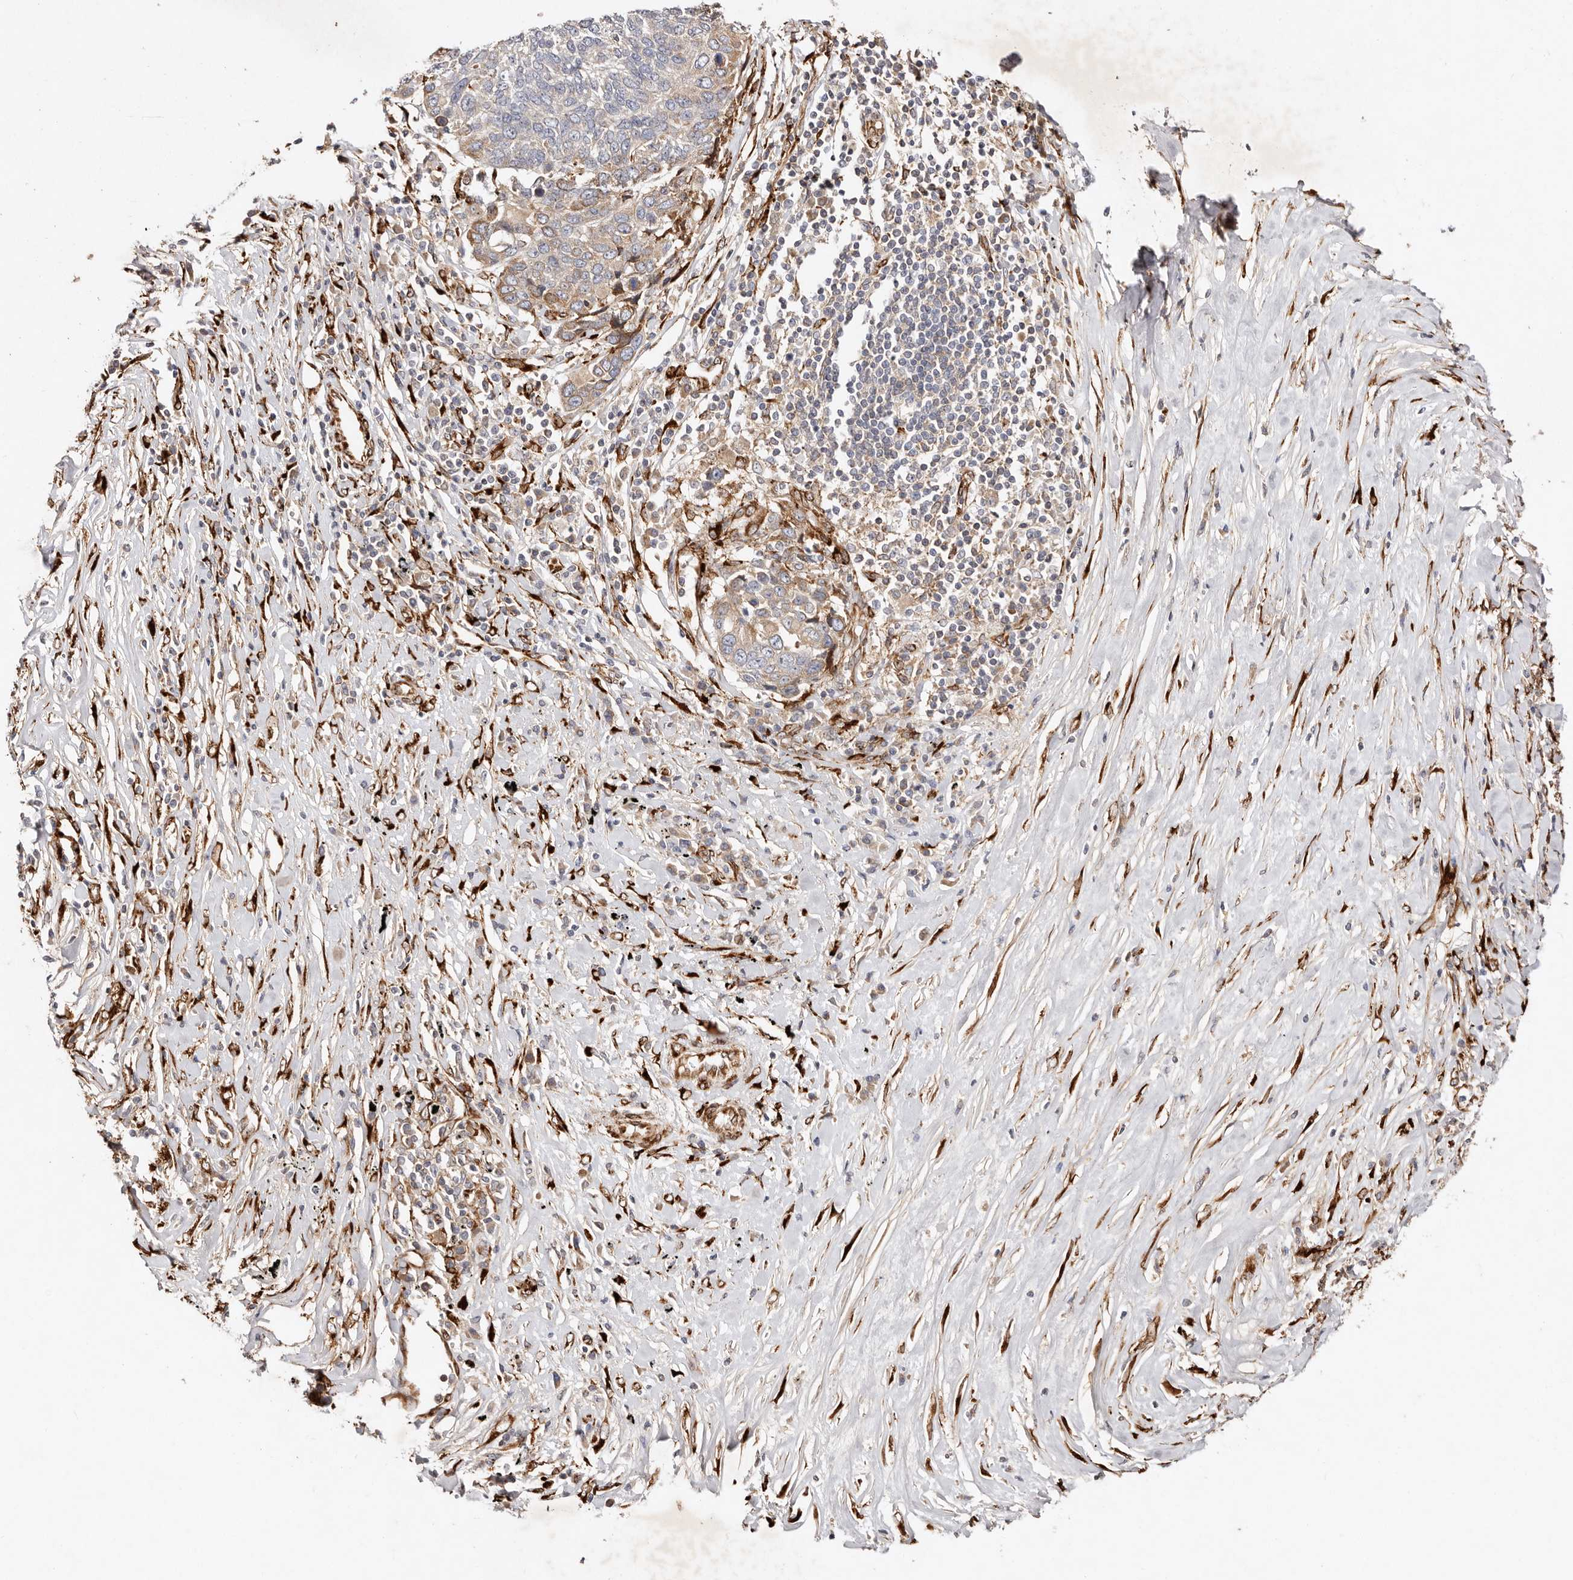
{"staining": {"intensity": "moderate", "quantity": "<25%", "location": "cytoplasmic/membranous"}, "tissue": "lung cancer", "cell_type": "Tumor cells", "image_type": "cancer", "snomed": [{"axis": "morphology", "description": "Squamous cell carcinoma, NOS"}, {"axis": "topography", "description": "Lung"}], "caption": "Immunohistochemistry (IHC) photomicrograph of neoplastic tissue: lung cancer stained using immunohistochemistry reveals low levels of moderate protein expression localized specifically in the cytoplasmic/membranous of tumor cells, appearing as a cytoplasmic/membranous brown color.", "gene": "SERPINH1", "patient": {"sex": "male", "age": 66}}